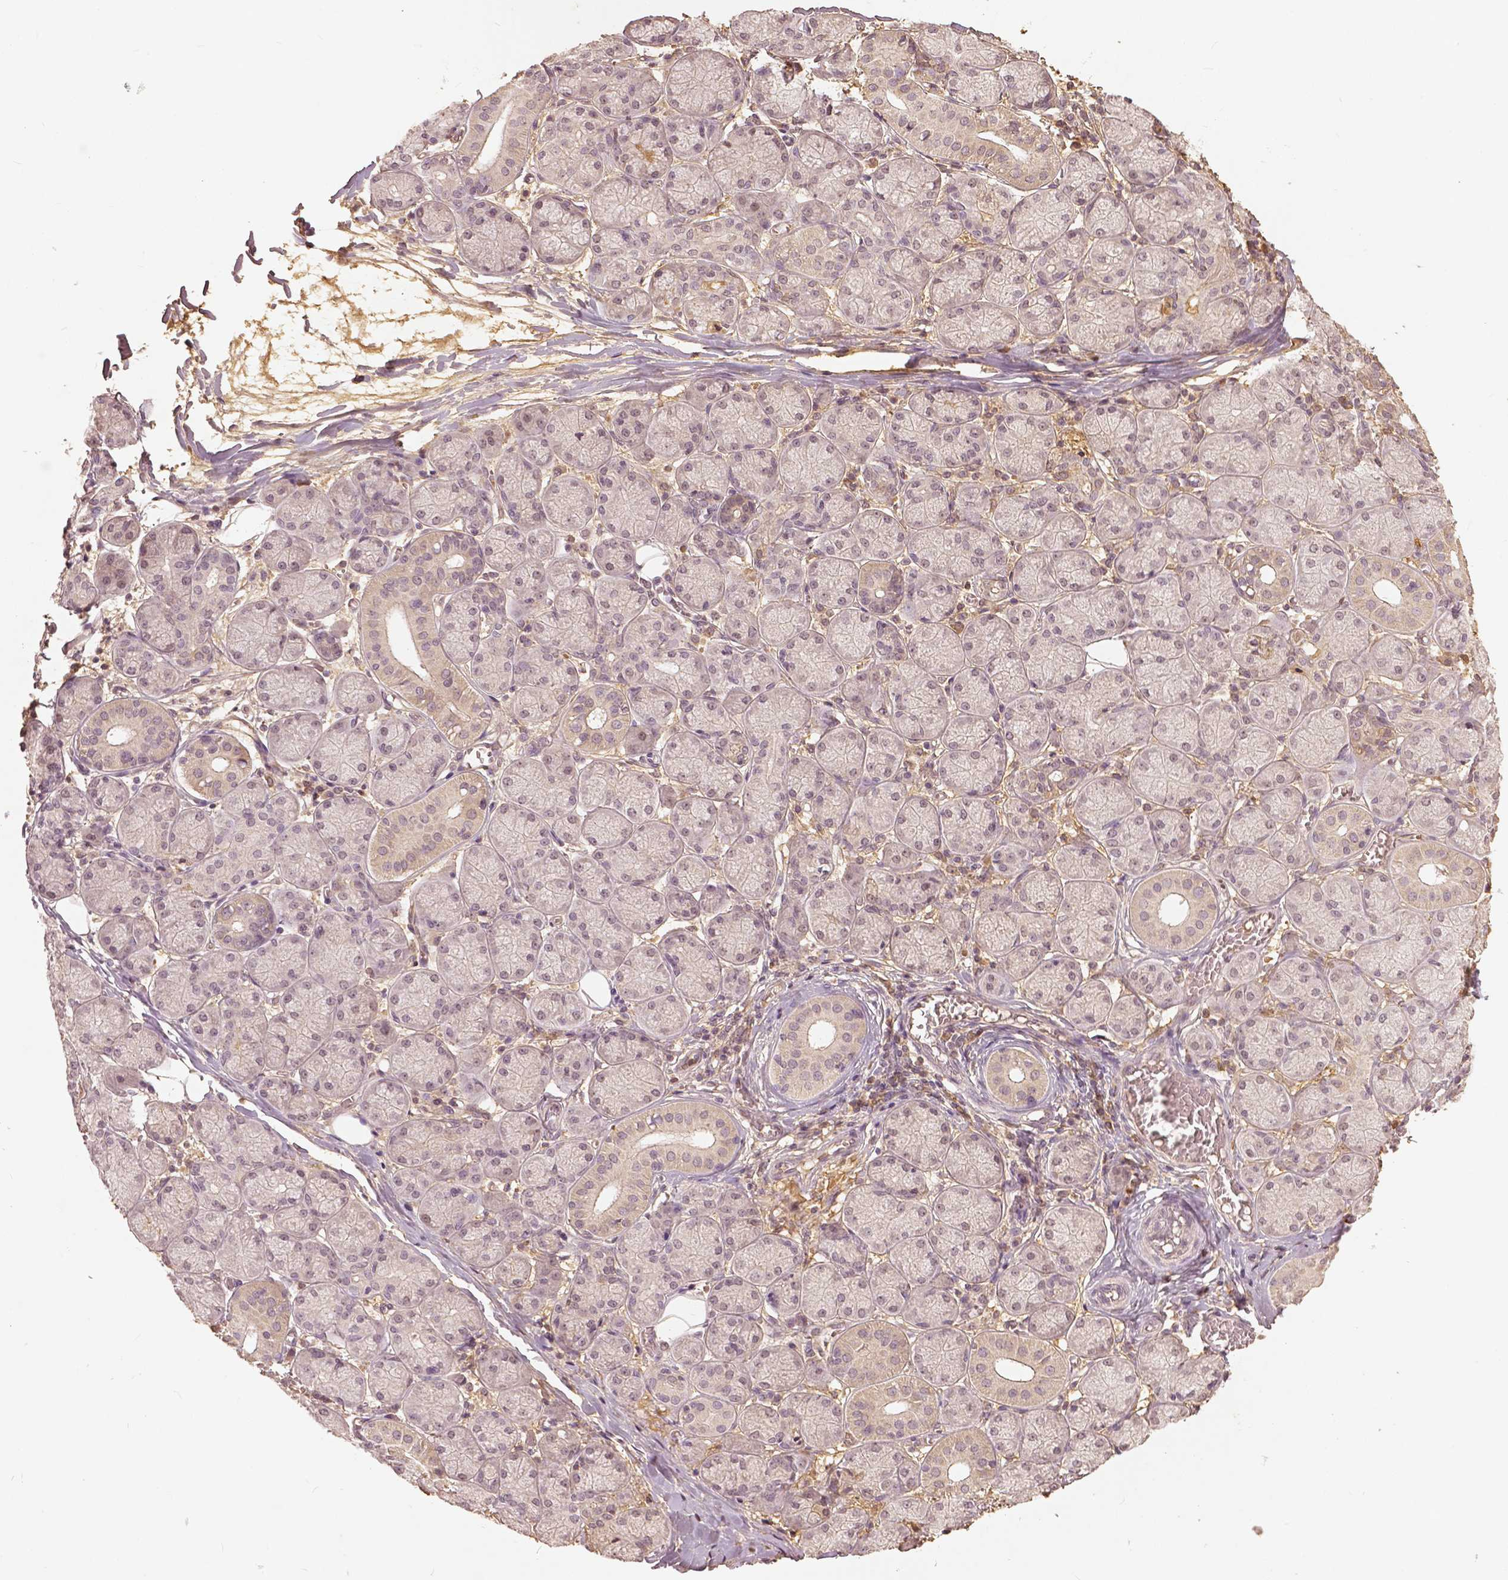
{"staining": {"intensity": "weak", "quantity": "25%-75%", "location": "nuclear"}, "tissue": "salivary gland", "cell_type": "Glandular cells", "image_type": "normal", "snomed": [{"axis": "morphology", "description": "Normal tissue, NOS"}, {"axis": "topography", "description": "Salivary gland"}, {"axis": "topography", "description": "Peripheral nerve tissue"}], "caption": "Glandular cells exhibit weak nuclear staining in approximately 25%-75% of cells in unremarkable salivary gland. The staining was performed using DAB (3,3'-diaminobenzidine) to visualize the protein expression in brown, while the nuclei were stained in blue with hematoxylin (Magnification: 20x).", "gene": "ANGPTL4", "patient": {"sex": "female", "age": 24}}